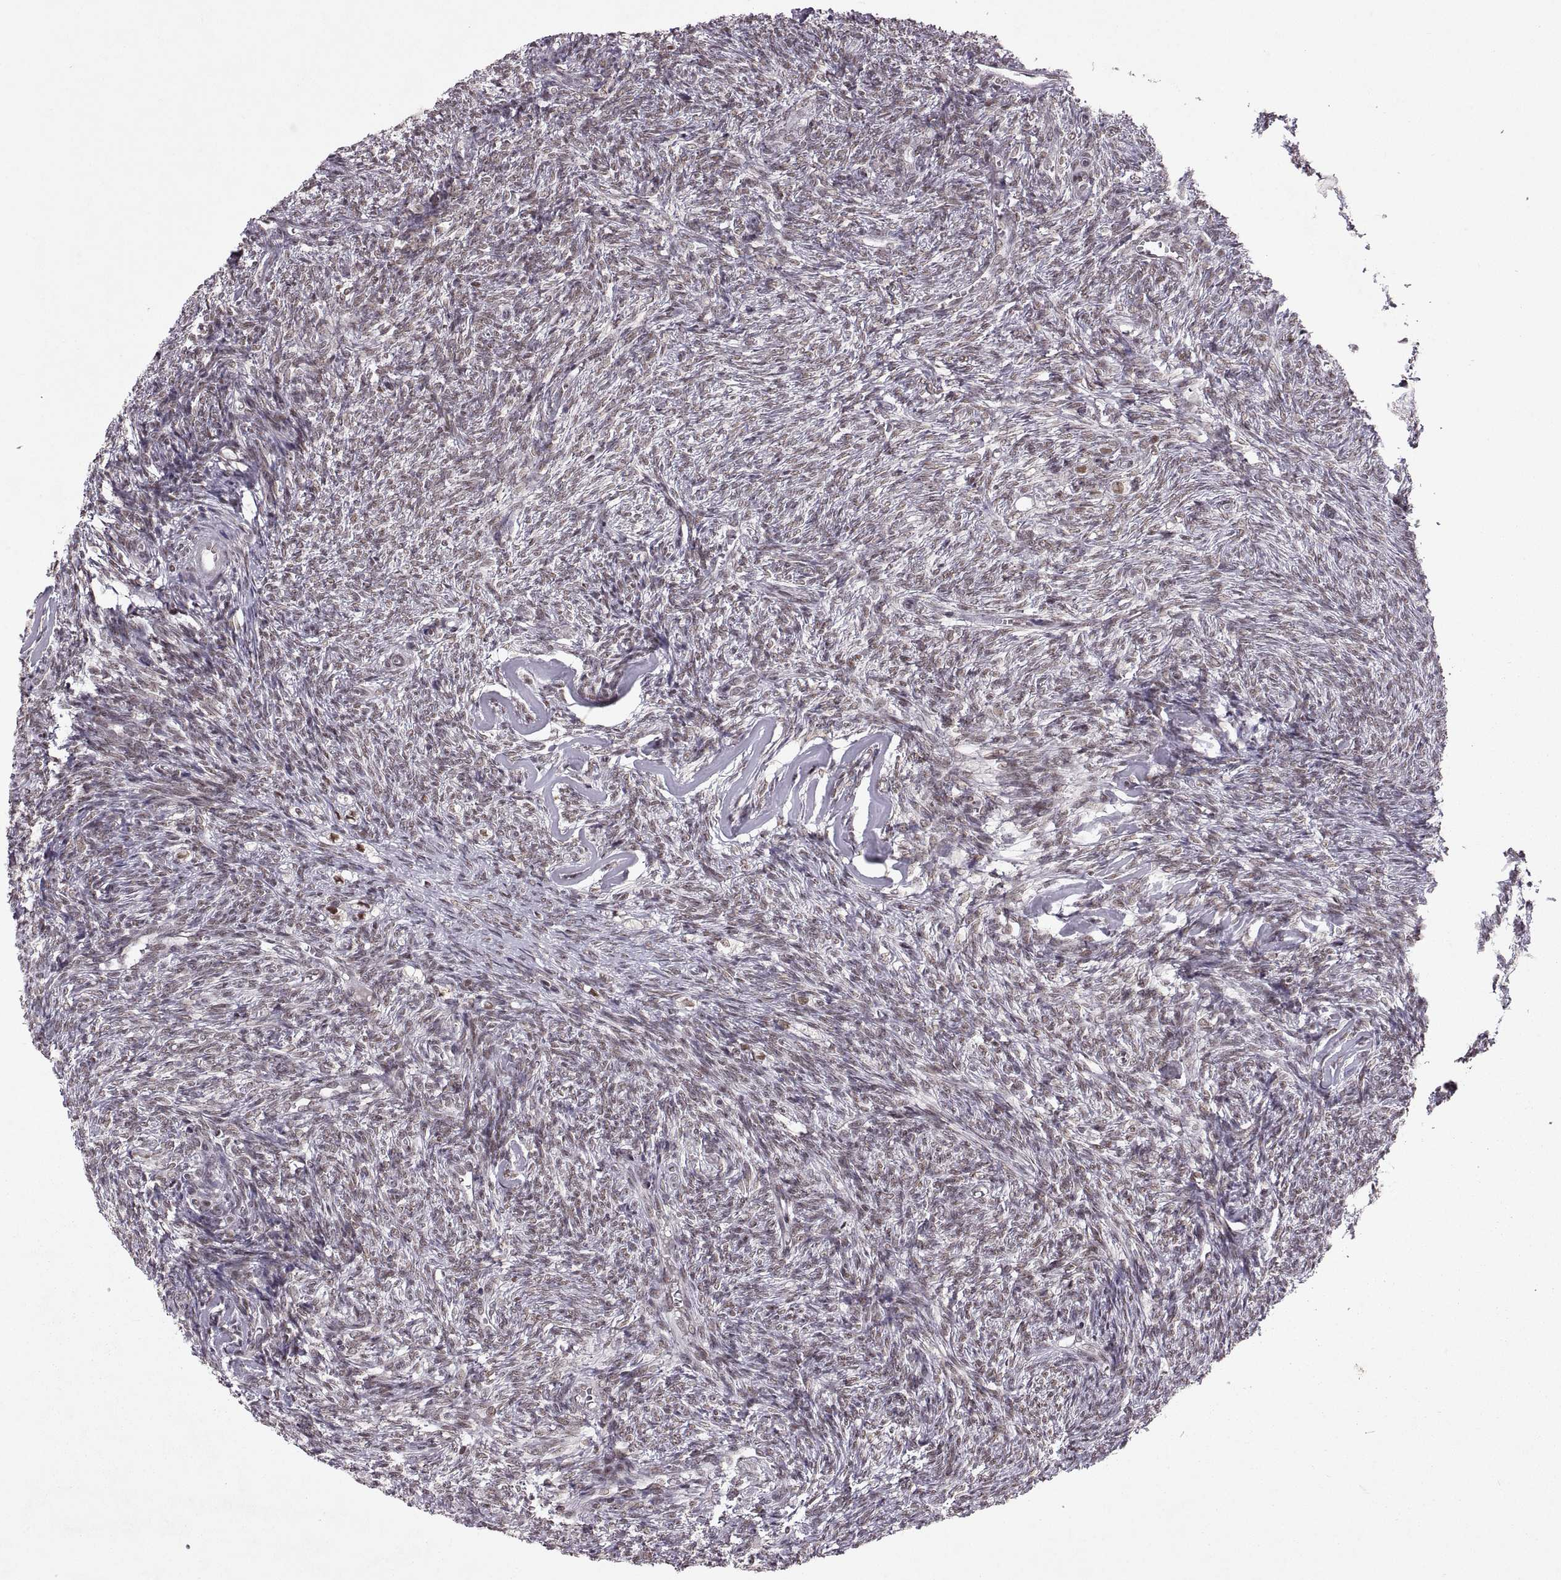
{"staining": {"intensity": "strong", "quantity": ">75%", "location": "nuclear"}, "tissue": "ovary", "cell_type": "Follicle cells", "image_type": "normal", "snomed": [{"axis": "morphology", "description": "Normal tissue, NOS"}, {"axis": "topography", "description": "Ovary"}], "caption": "Follicle cells exhibit high levels of strong nuclear expression in about >75% of cells in normal ovary. (IHC, brightfield microscopy, high magnification).", "gene": "MT1E", "patient": {"sex": "female", "age": 43}}